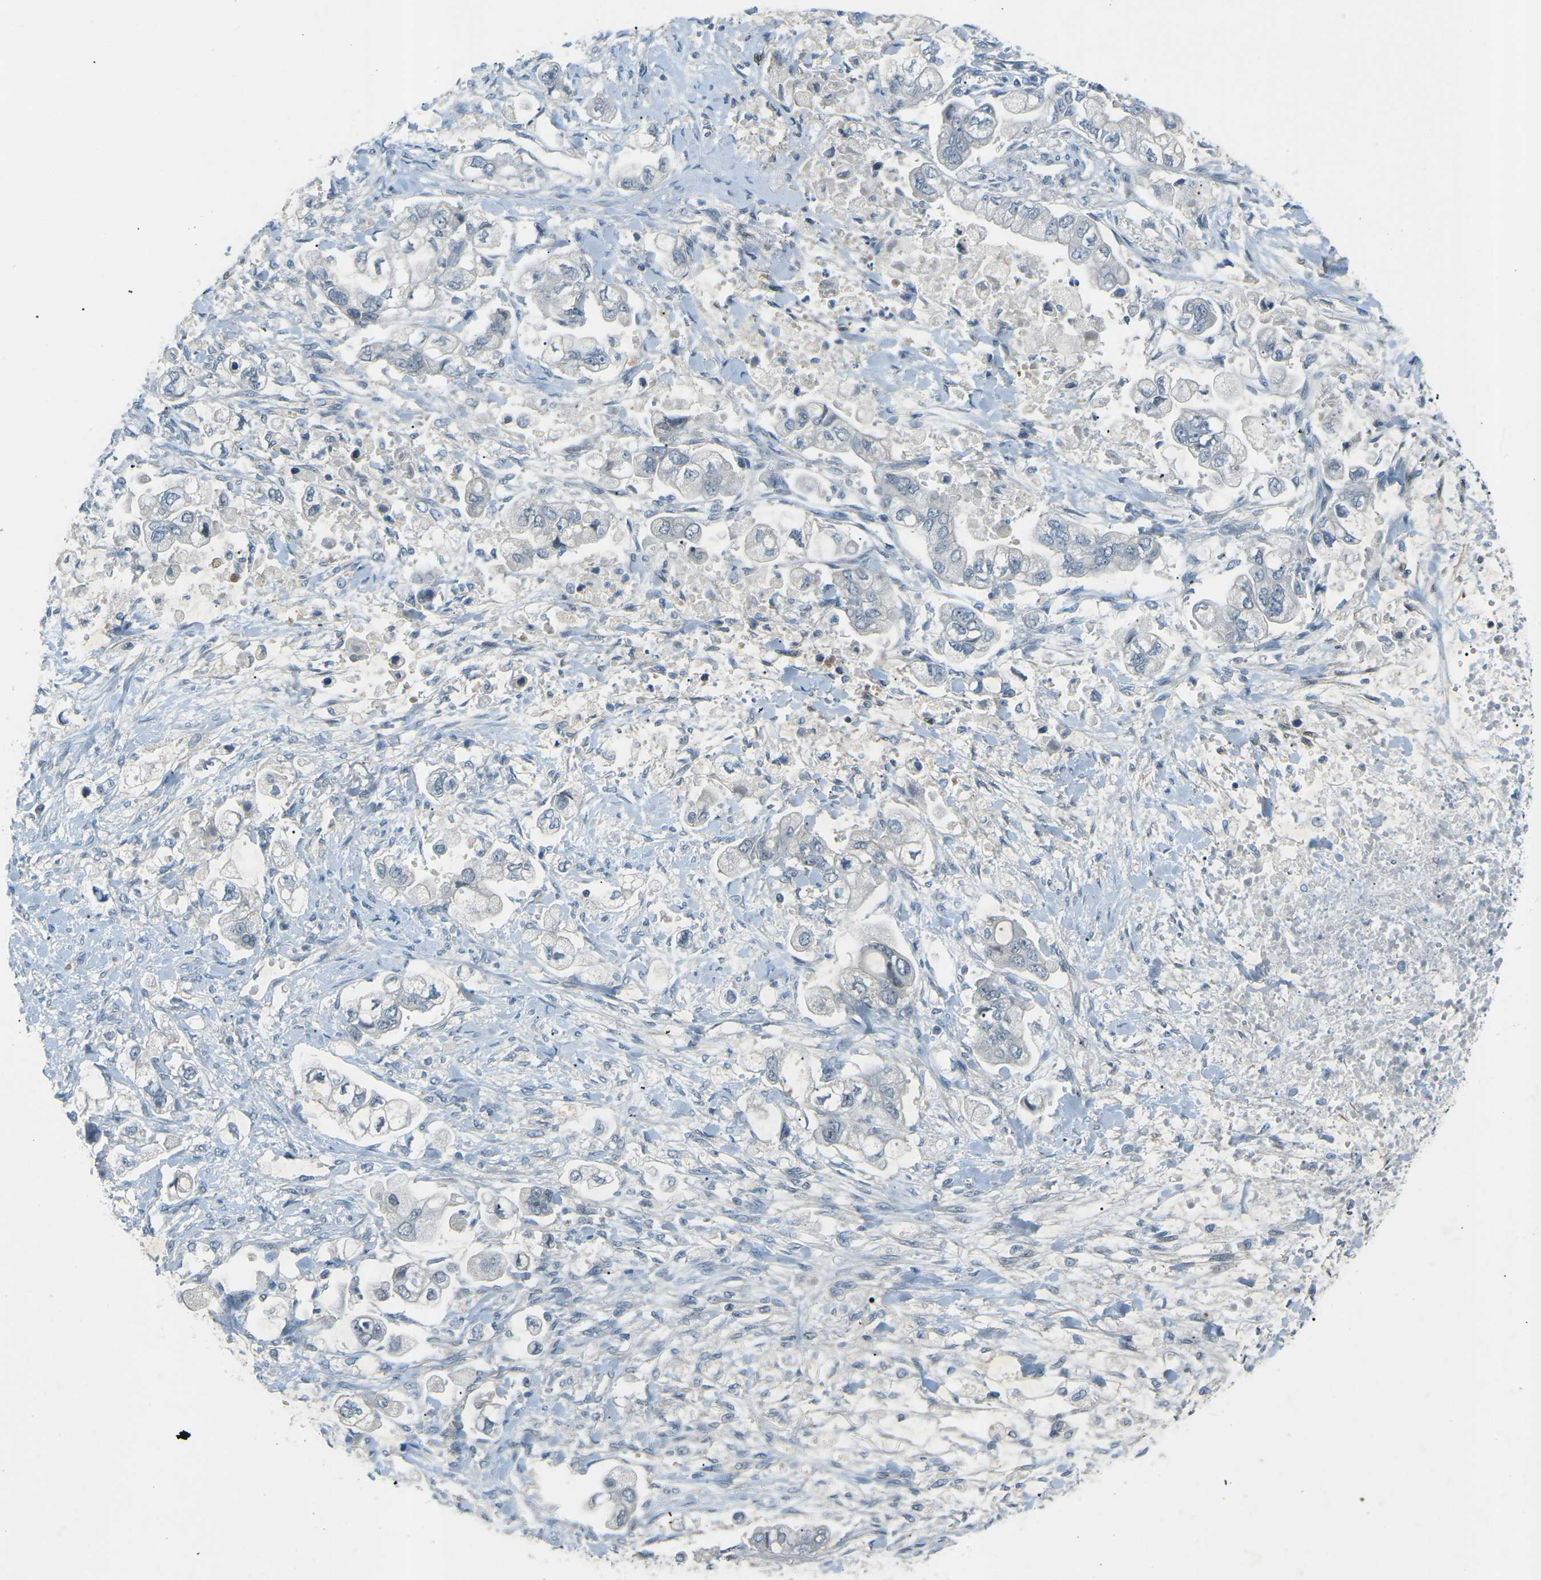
{"staining": {"intensity": "negative", "quantity": "none", "location": "none"}, "tissue": "stomach cancer", "cell_type": "Tumor cells", "image_type": "cancer", "snomed": [{"axis": "morphology", "description": "Normal tissue, NOS"}, {"axis": "morphology", "description": "Adenocarcinoma, NOS"}, {"axis": "topography", "description": "Stomach"}], "caption": "The histopathology image exhibits no significant staining in tumor cells of stomach cancer (adenocarcinoma). (Stains: DAB (3,3'-diaminobenzidine) immunohistochemistry (IHC) with hematoxylin counter stain, Microscopy: brightfield microscopy at high magnification).", "gene": "RTN3", "patient": {"sex": "male", "age": 62}}